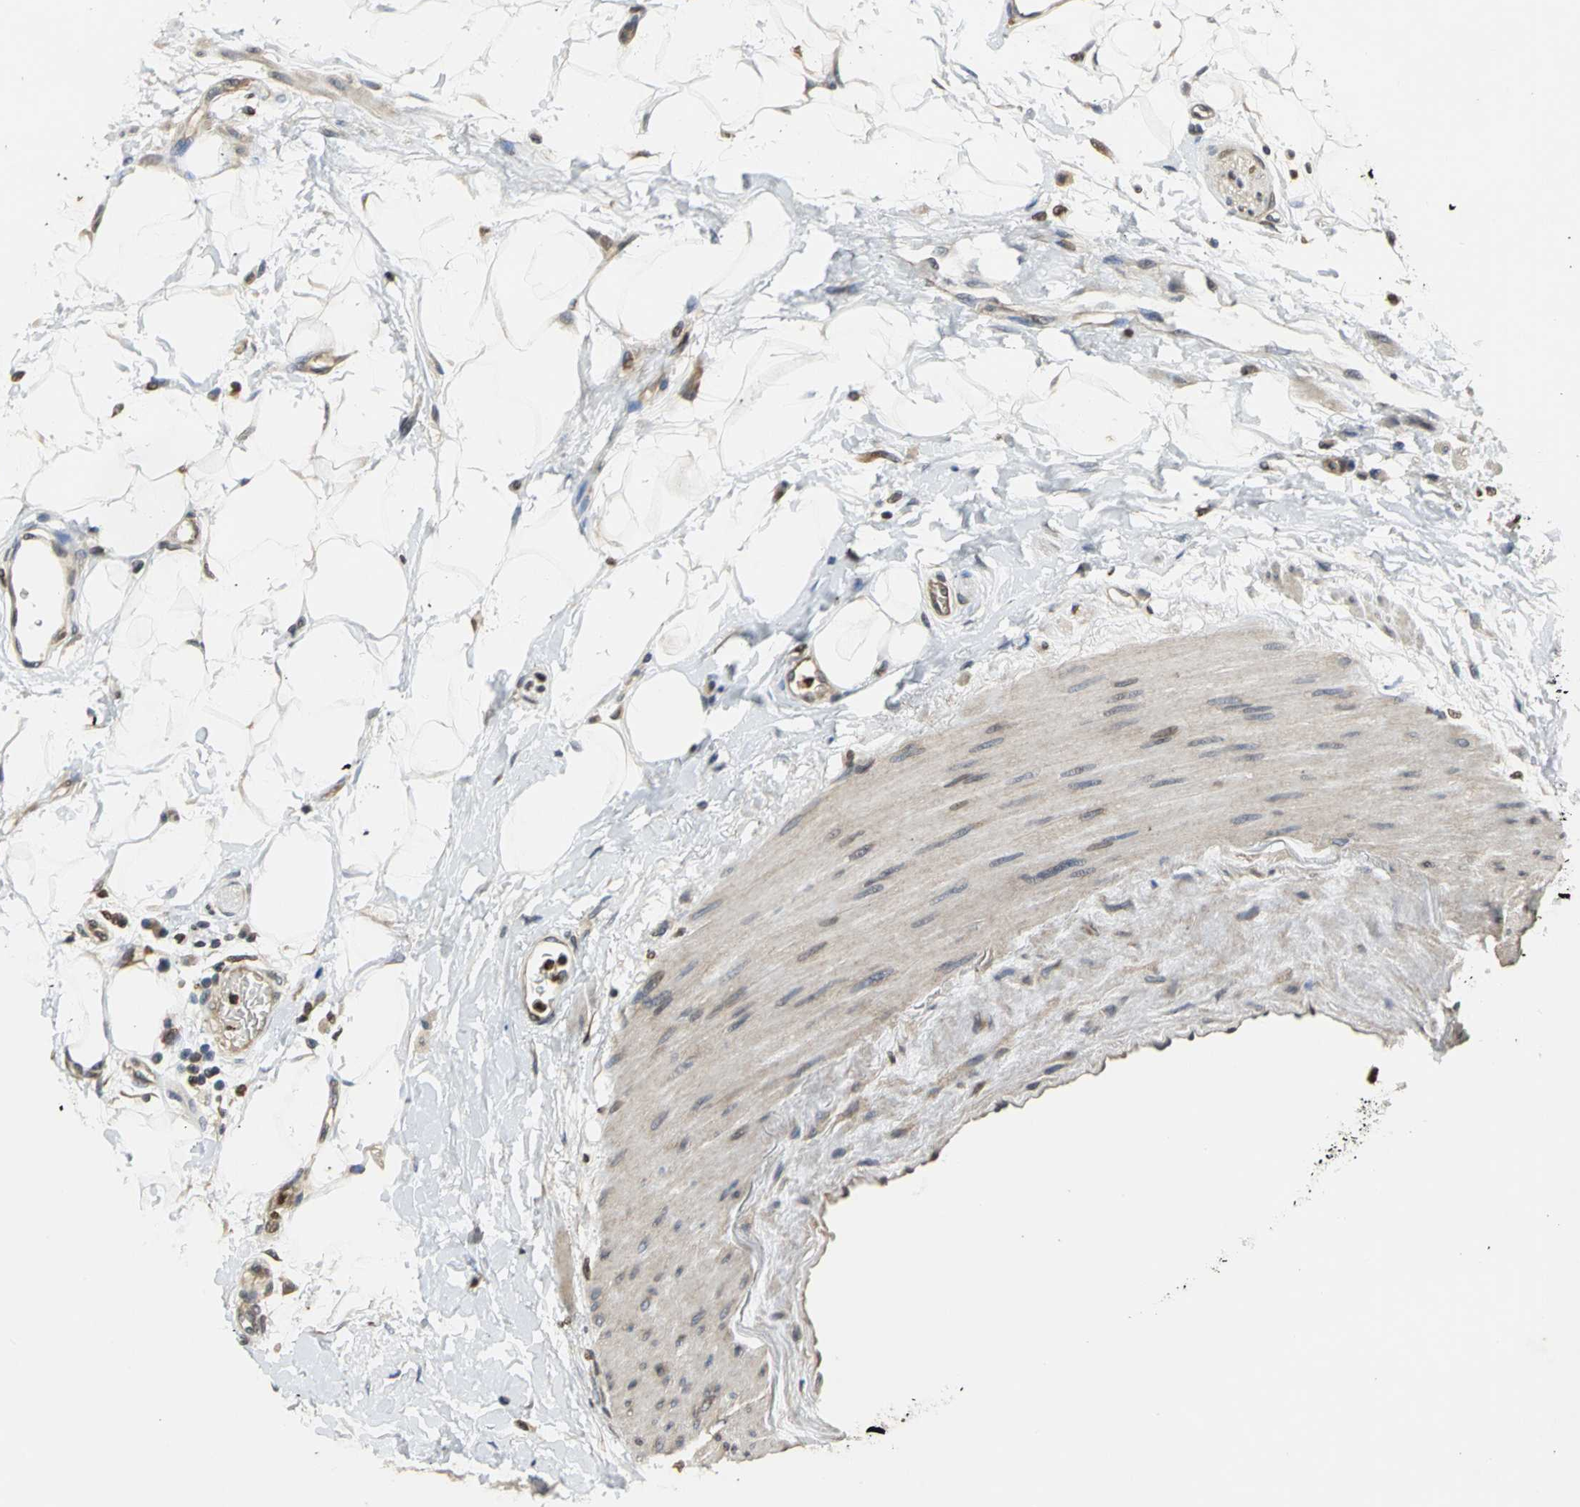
{"staining": {"intensity": "negative", "quantity": "none", "location": "none"}, "tissue": "adipose tissue", "cell_type": "Adipocytes", "image_type": "normal", "snomed": [{"axis": "morphology", "description": "Normal tissue, NOS"}, {"axis": "morphology", "description": "Urothelial carcinoma, High grade"}, {"axis": "topography", "description": "Vascular tissue"}, {"axis": "topography", "description": "Urinary bladder"}], "caption": "IHC image of normal adipose tissue: adipose tissue stained with DAB (3,3'-diaminobenzidine) displays no significant protein positivity in adipocytes.", "gene": "AHR", "patient": {"sex": "female", "age": 56}}